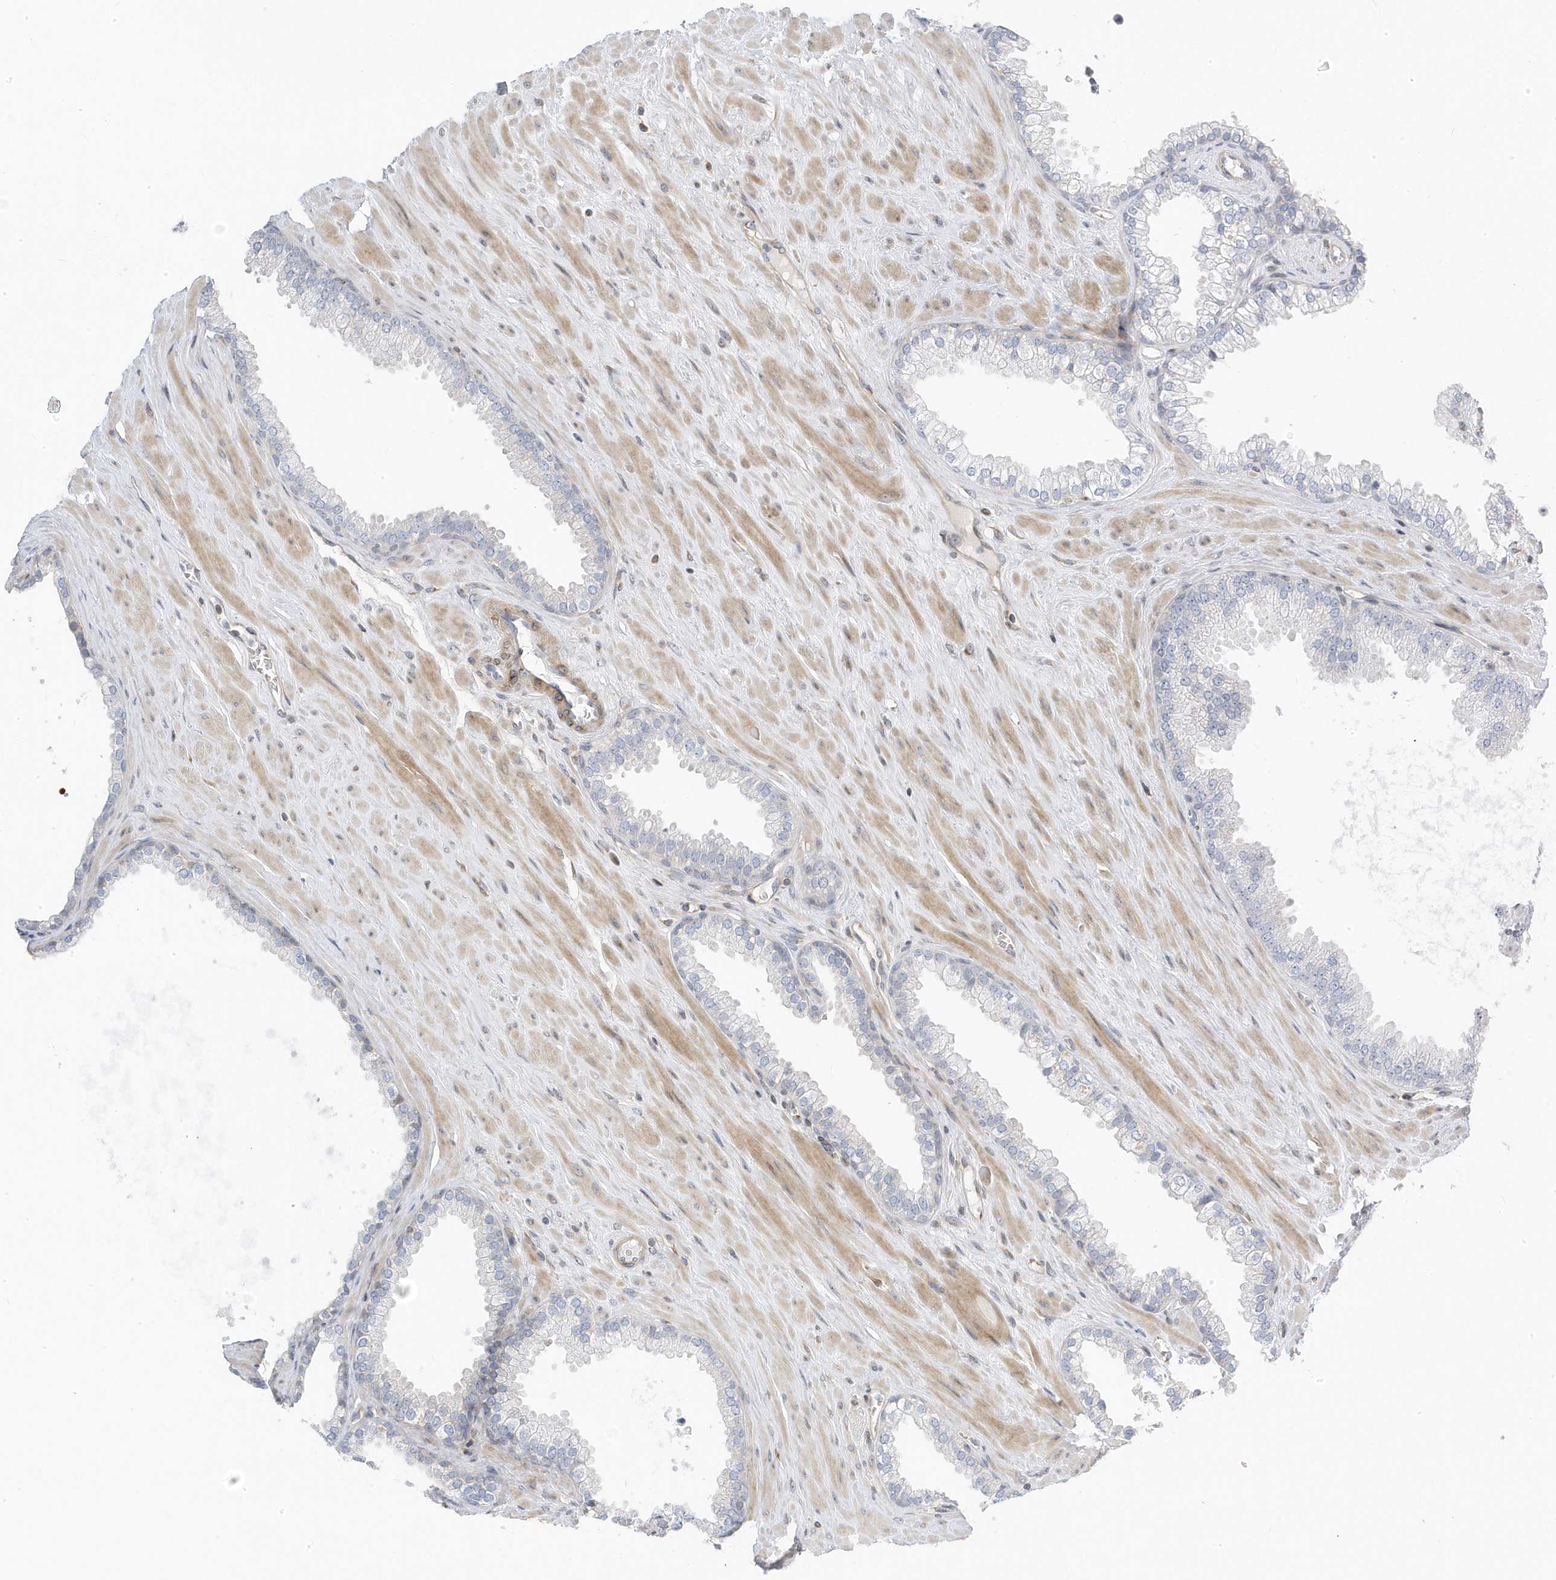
{"staining": {"intensity": "negative", "quantity": "none", "location": "none"}, "tissue": "prostate cancer", "cell_type": "Tumor cells", "image_type": "cancer", "snomed": [{"axis": "morphology", "description": "Adenocarcinoma, Low grade"}, {"axis": "topography", "description": "Prostate"}], "caption": "Tumor cells show no significant positivity in prostate cancer.", "gene": "MAP7D3", "patient": {"sex": "male", "age": 62}}